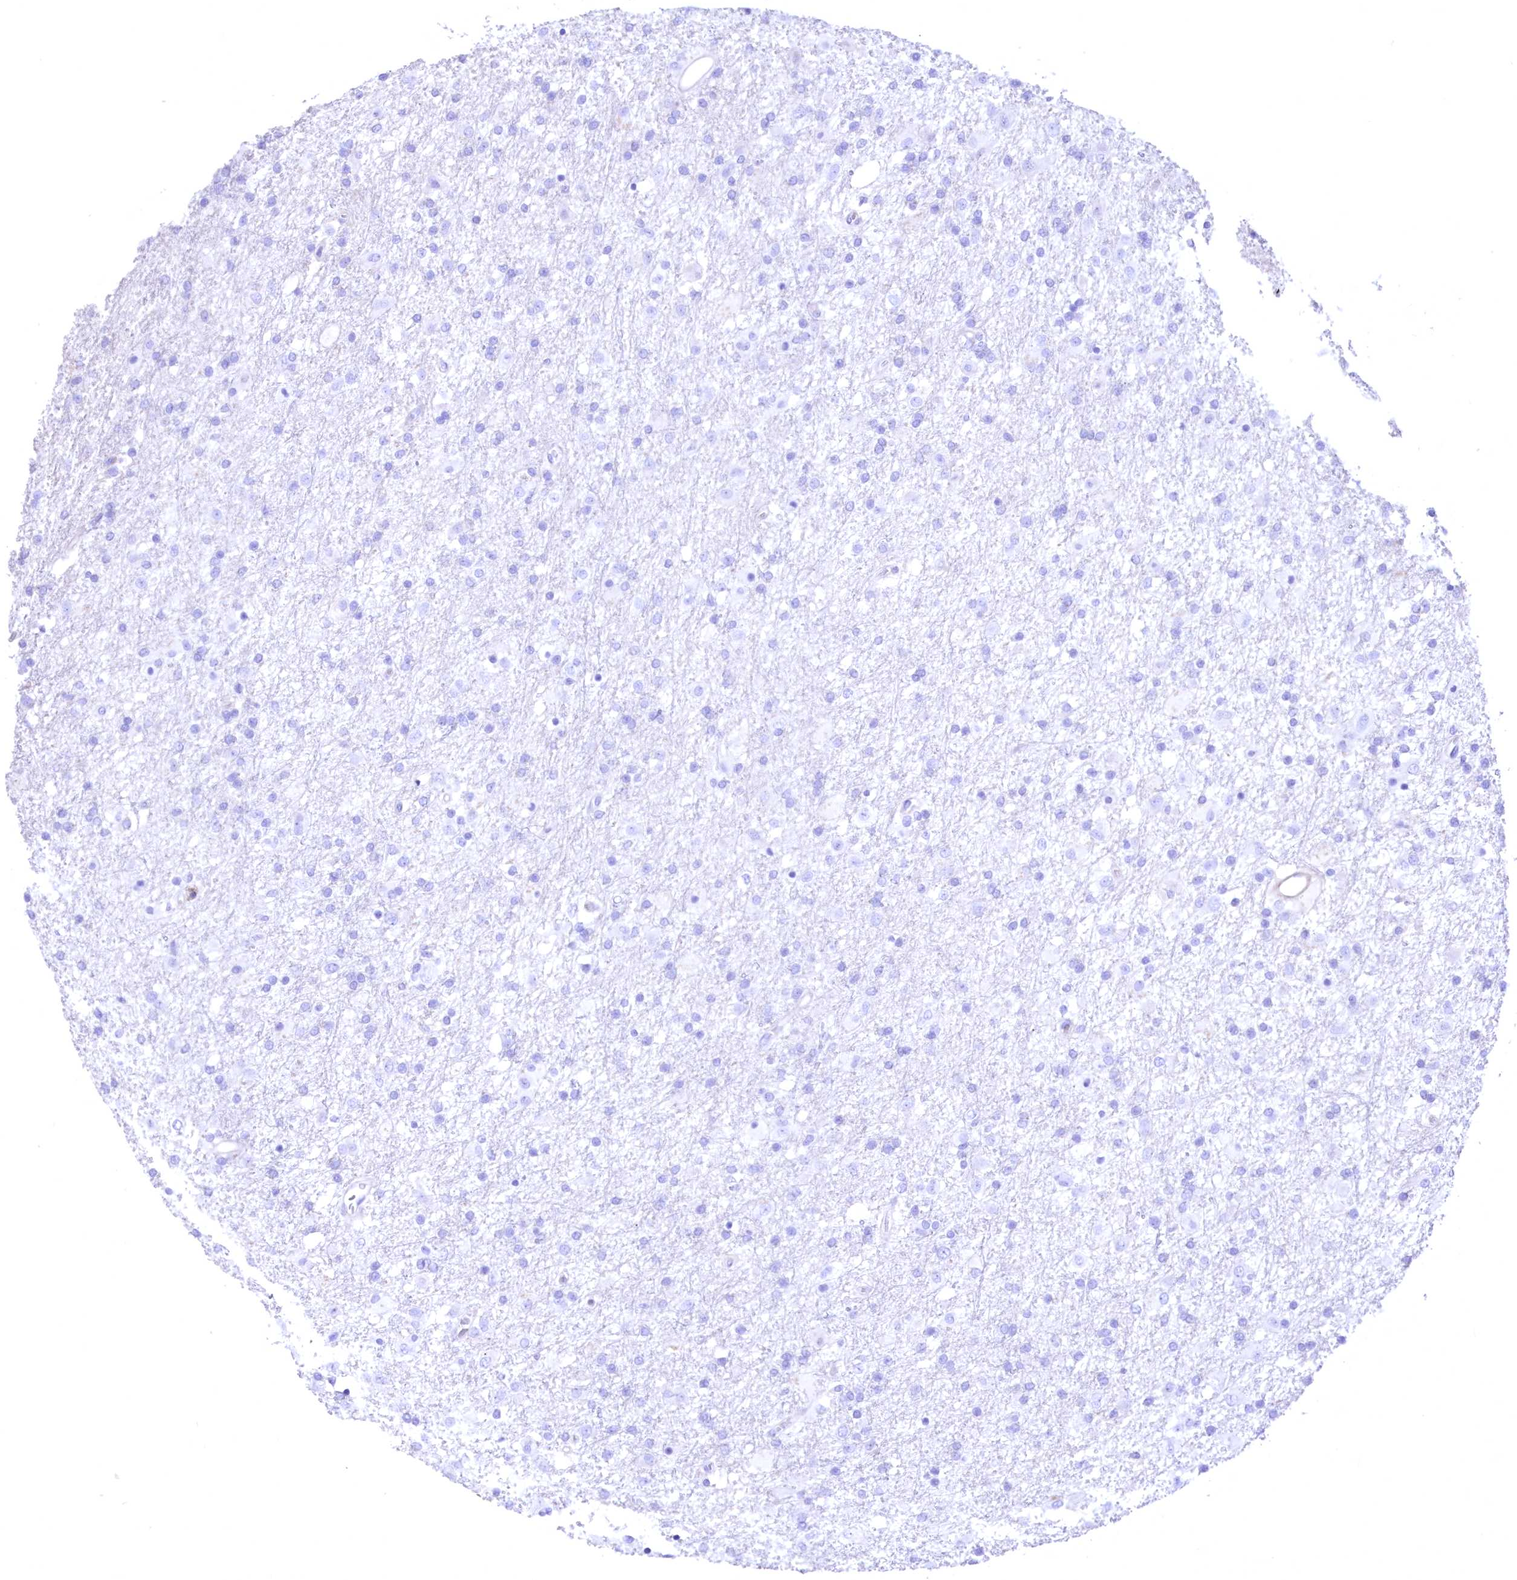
{"staining": {"intensity": "negative", "quantity": "none", "location": "none"}, "tissue": "glioma", "cell_type": "Tumor cells", "image_type": "cancer", "snomed": [{"axis": "morphology", "description": "Glioma, malignant, Low grade"}, {"axis": "topography", "description": "Brain"}], "caption": "An immunohistochemistry histopathology image of glioma is shown. There is no staining in tumor cells of glioma.", "gene": "WDR74", "patient": {"sex": "male", "age": 65}}